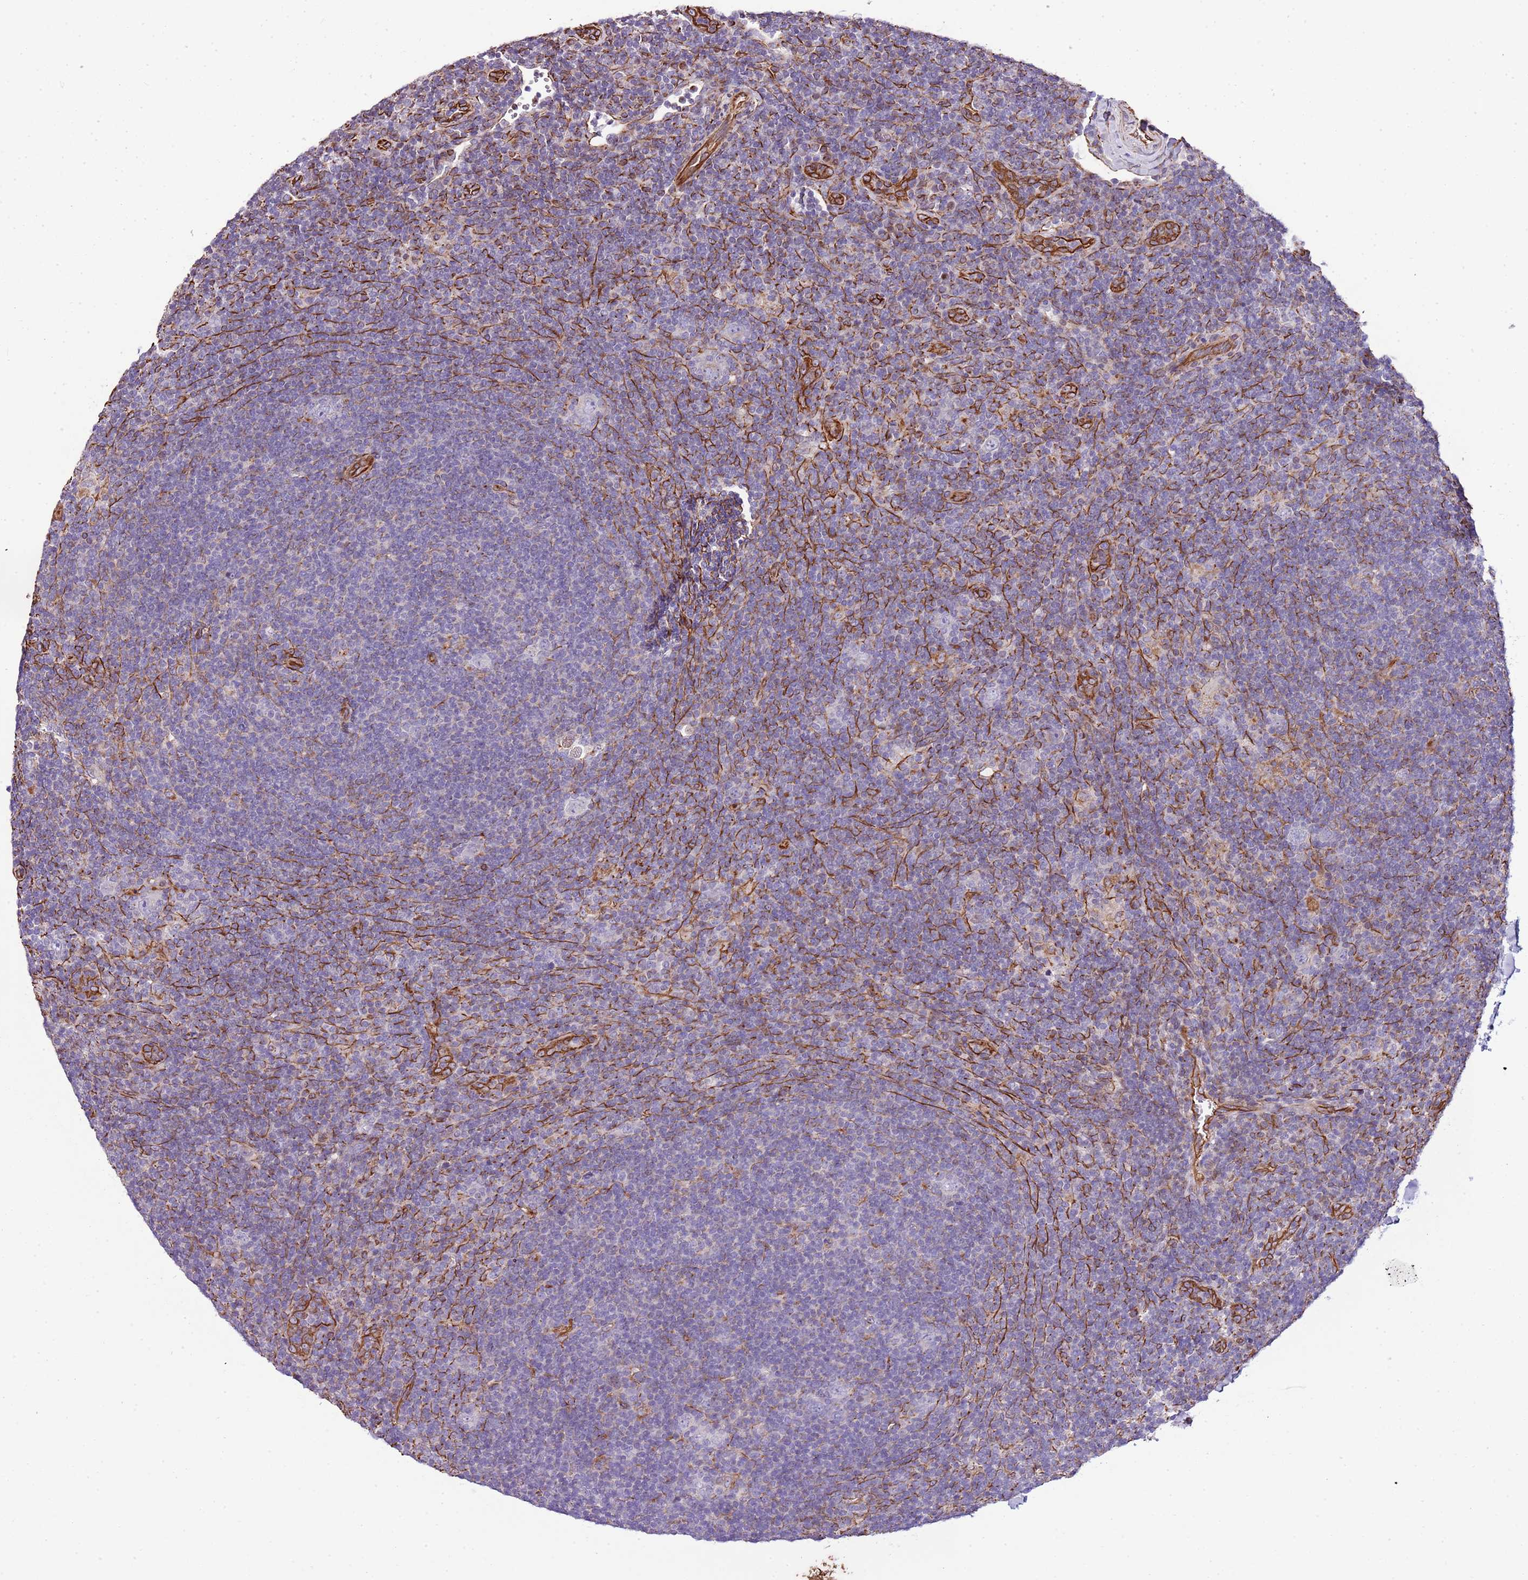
{"staining": {"intensity": "negative", "quantity": "none", "location": "none"}, "tissue": "lymphoma", "cell_type": "Tumor cells", "image_type": "cancer", "snomed": [{"axis": "morphology", "description": "Hodgkin's disease, NOS"}, {"axis": "topography", "description": "Lymph node"}], "caption": "DAB (3,3'-diaminobenzidine) immunohistochemical staining of lymphoma reveals no significant staining in tumor cells. The staining was performed using DAB (3,3'-diaminobenzidine) to visualize the protein expression in brown, while the nuclei were stained in blue with hematoxylin (Magnification: 20x).", "gene": "ZNF786", "patient": {"sex": "female", "age": 57}}